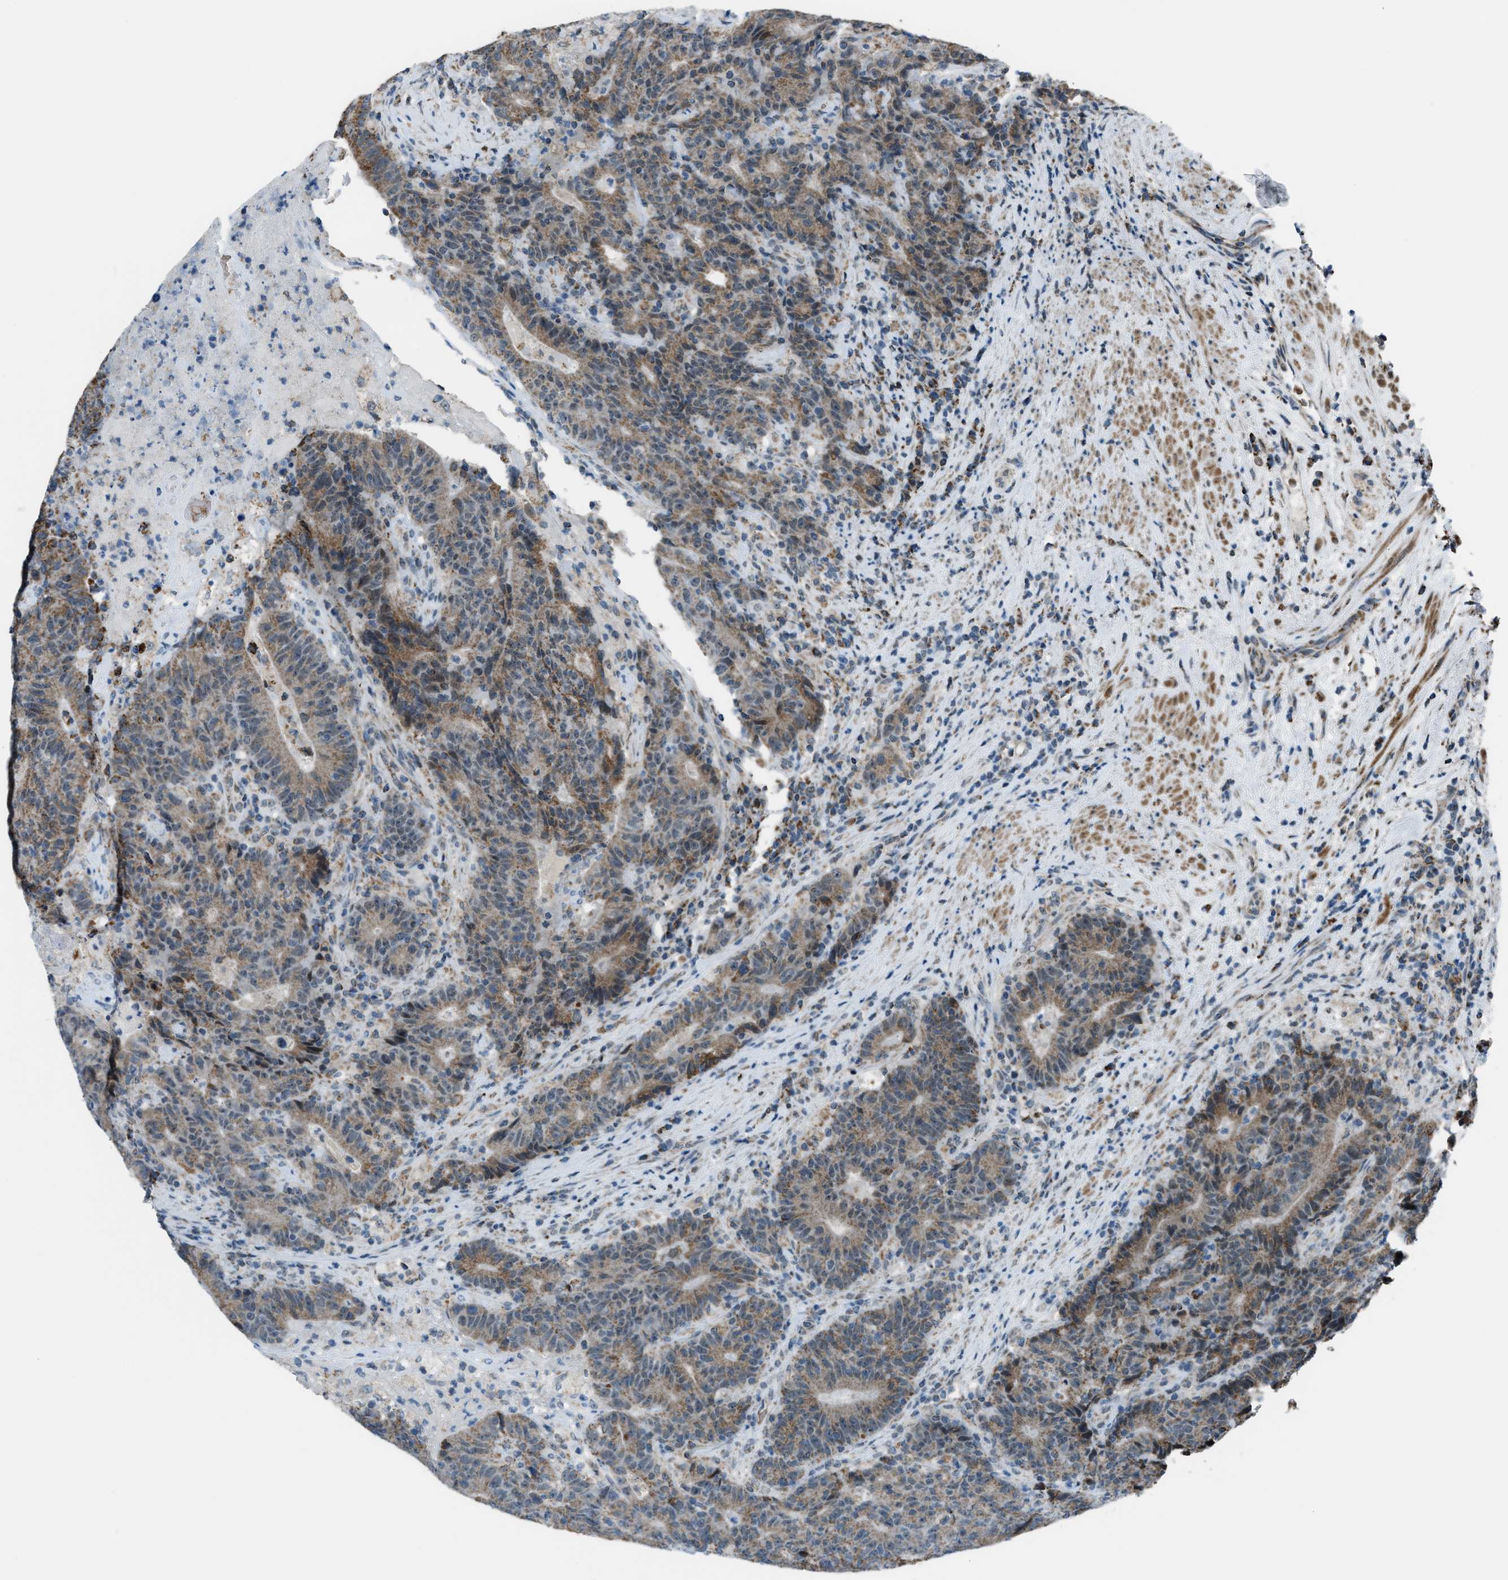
{"staining": {"intensity": "moderate", "quantity": ">75%", "location": "cytoplasmic/membranous"}, "tissue": "colorectal cancer", "cell_type": "Tumor cells", "image_type": "cancer", "snomed": [{"axis": "morphology", "description": "Normal tissue, NOS"}, {"axis": "morphology", "description": "Adenocarcinoma, NOS"}, {"axis": "topography", "description": "Colon"}], "caption": "Colorectal cancer (adenocarcinoma) tissue exhibits moderate cytoplasmic/membranous staining in about >75% of tumor cells, visualized by immunohistochemistry.", "gene": "CHN2", "patient": {"sex": "female", "age": 75}}